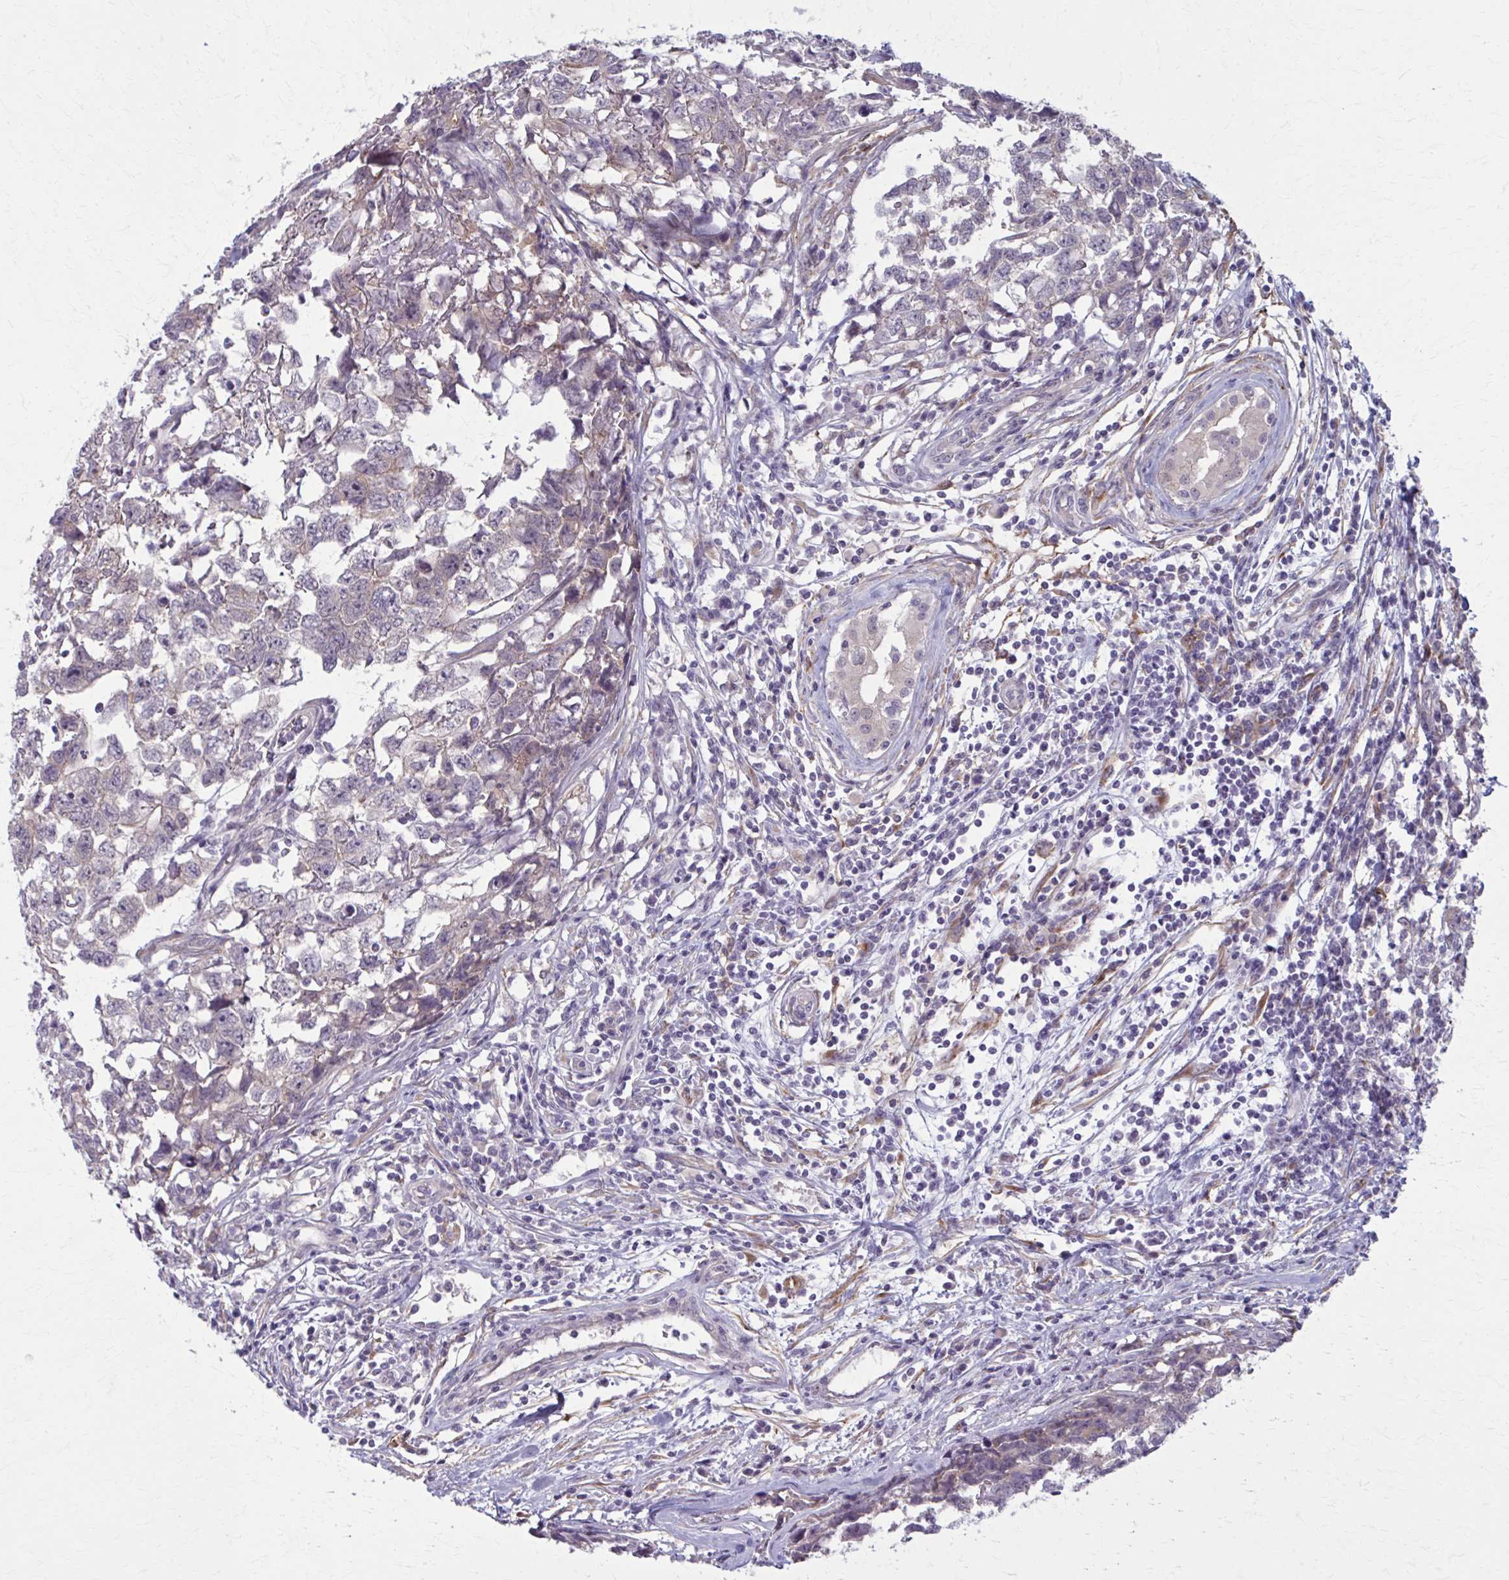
{"staining": {"intensity": "weak", "quantity": "<25%", "location": "cytoplasmic/membranous"}, "tissue": "testis cancer", "cell_type": "Tumor cells", "image_type": "cancer", "snomed": [{"axis": "morphology", "description": "Carcinoma, Embryonal, NOS"}, {"axis": "topography", "description": "Testis"}], "caption": "Immunohistochemical staining of human testis cancer exhibits no significant positivity in tumor cells.", "gene": "NUMBL", "patient": {"sex": "male", "age": 22}}